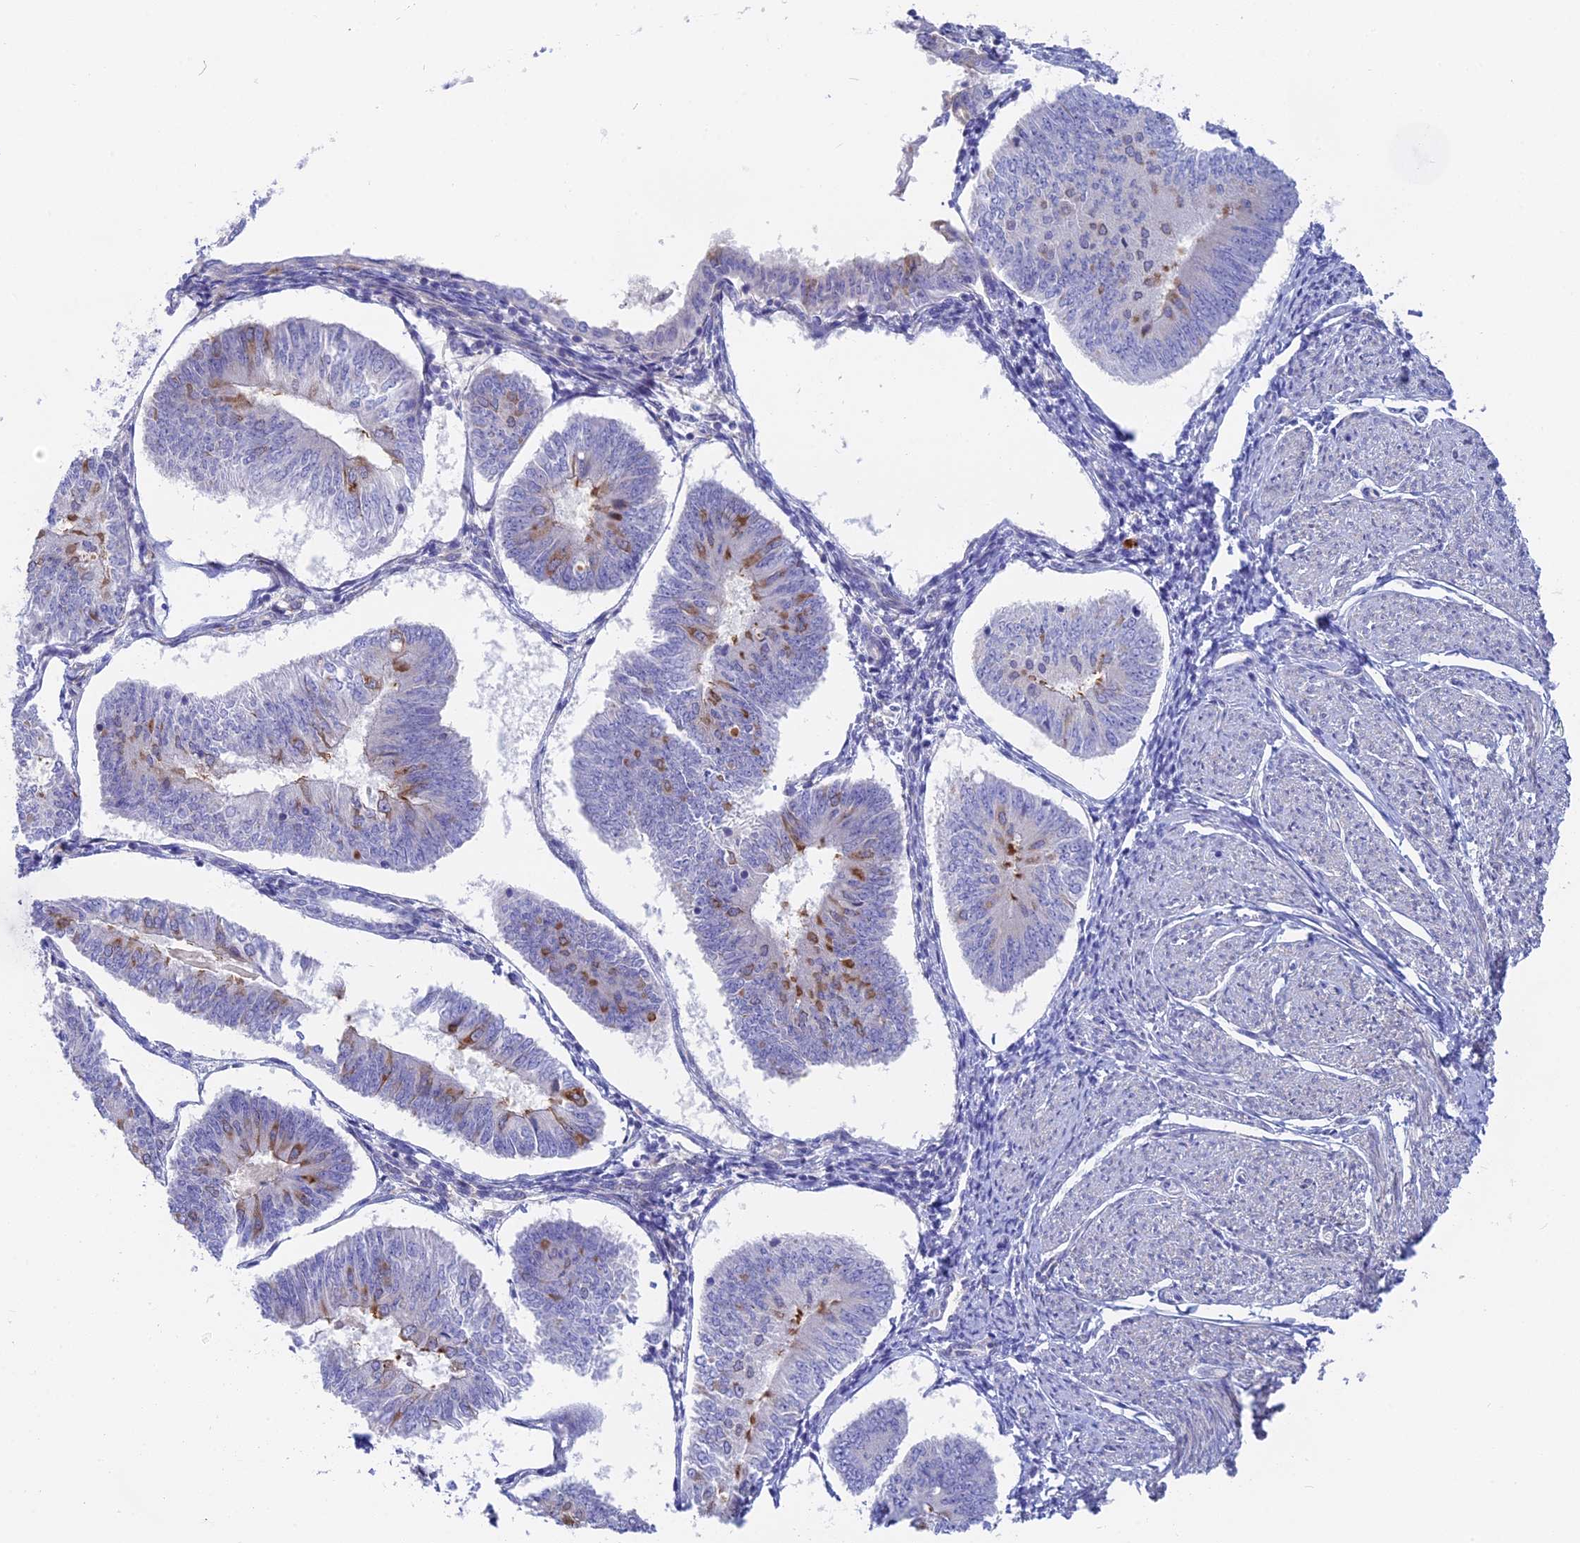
{"staining": {"intensity": "moderate", "quantity": "<25%", "location": "cytoplasmic/membranous"}, "tissue": "endometrial cancer", "cell_type": "Tumor cells", "image_type": "cancer", "snomed": [{"axis": "morphology", "description": "Adenocarcinoma, NOS"}, {"axis": "topography", "description": "Endometrium"}], "caption": "Tumor cells show low levels of moderate cytoplasmic/membranous staining in about <25% of cells in adenocarcinoma (endometrial). (DAB (3,3'-diaminobenzidine) IHC with brightfield microscopy, high magnification).", "gene": "GLB1L", "patient": {"sex": "female", "age": 58}}